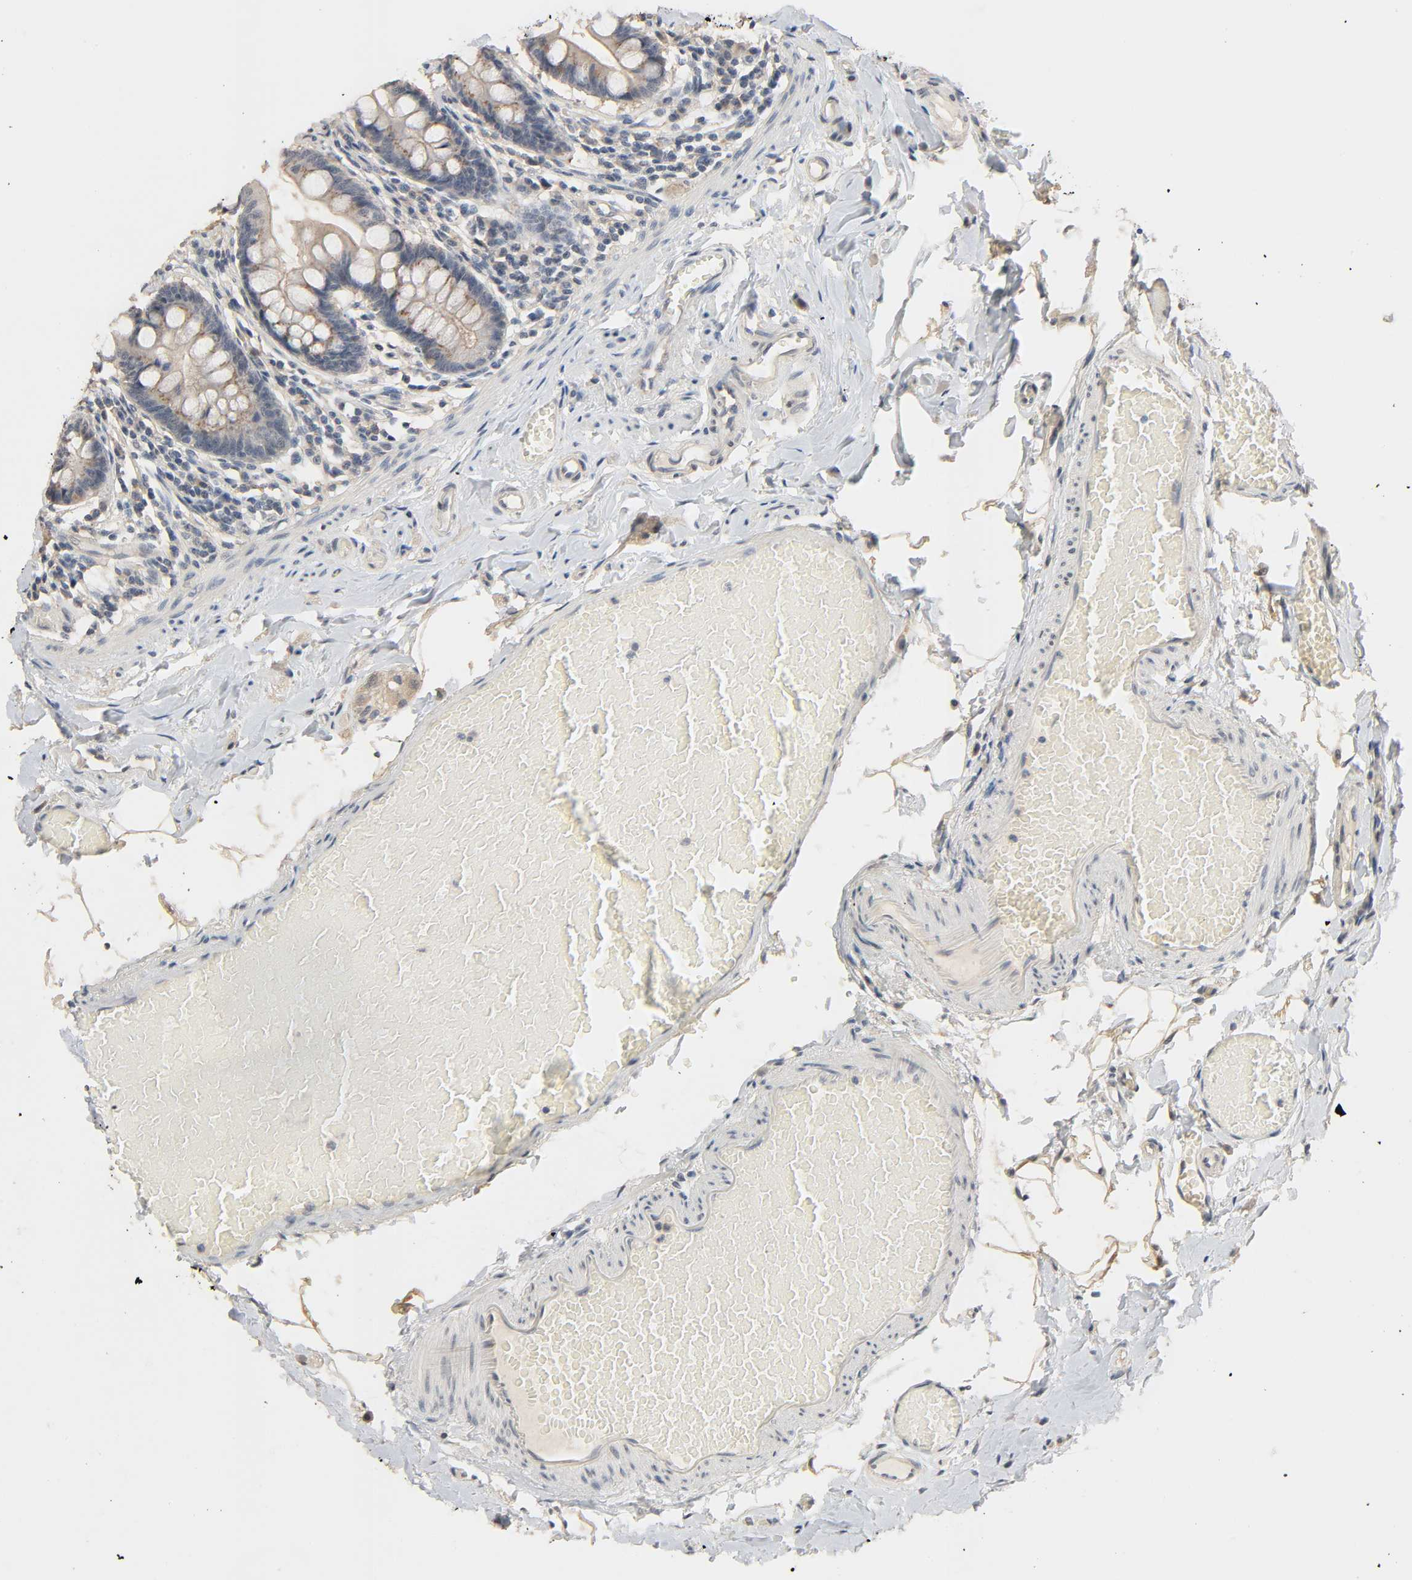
{"staining": {"intensity": "moderate", "quantity": "<25%", "location": "cytoplasmic/membranous"}, "tissue": "small intestine", "cell_type": "Glandular cells", "image_type": "normal", "snomed": [{"axis": "morphology", "description": "Normal tissue, NOS"}, {"axis": "topography", "description": "Small intestine"}], "caption": "Immunohistochemistry (DAB (3,3'-diaminobenzidine)) staining of benign small intestine exhibits moderate cytoplasmic/membranous protein expression in approximately <25% of glandular cells. The staining was performed using DAB (3,3'-diaminobenzidine), with brown indicating positive protein expression. Nuclei are stained blue with hematoxylin.", "gene": "MAGEA8", "patient": {"sex": "male", "age": 41}}